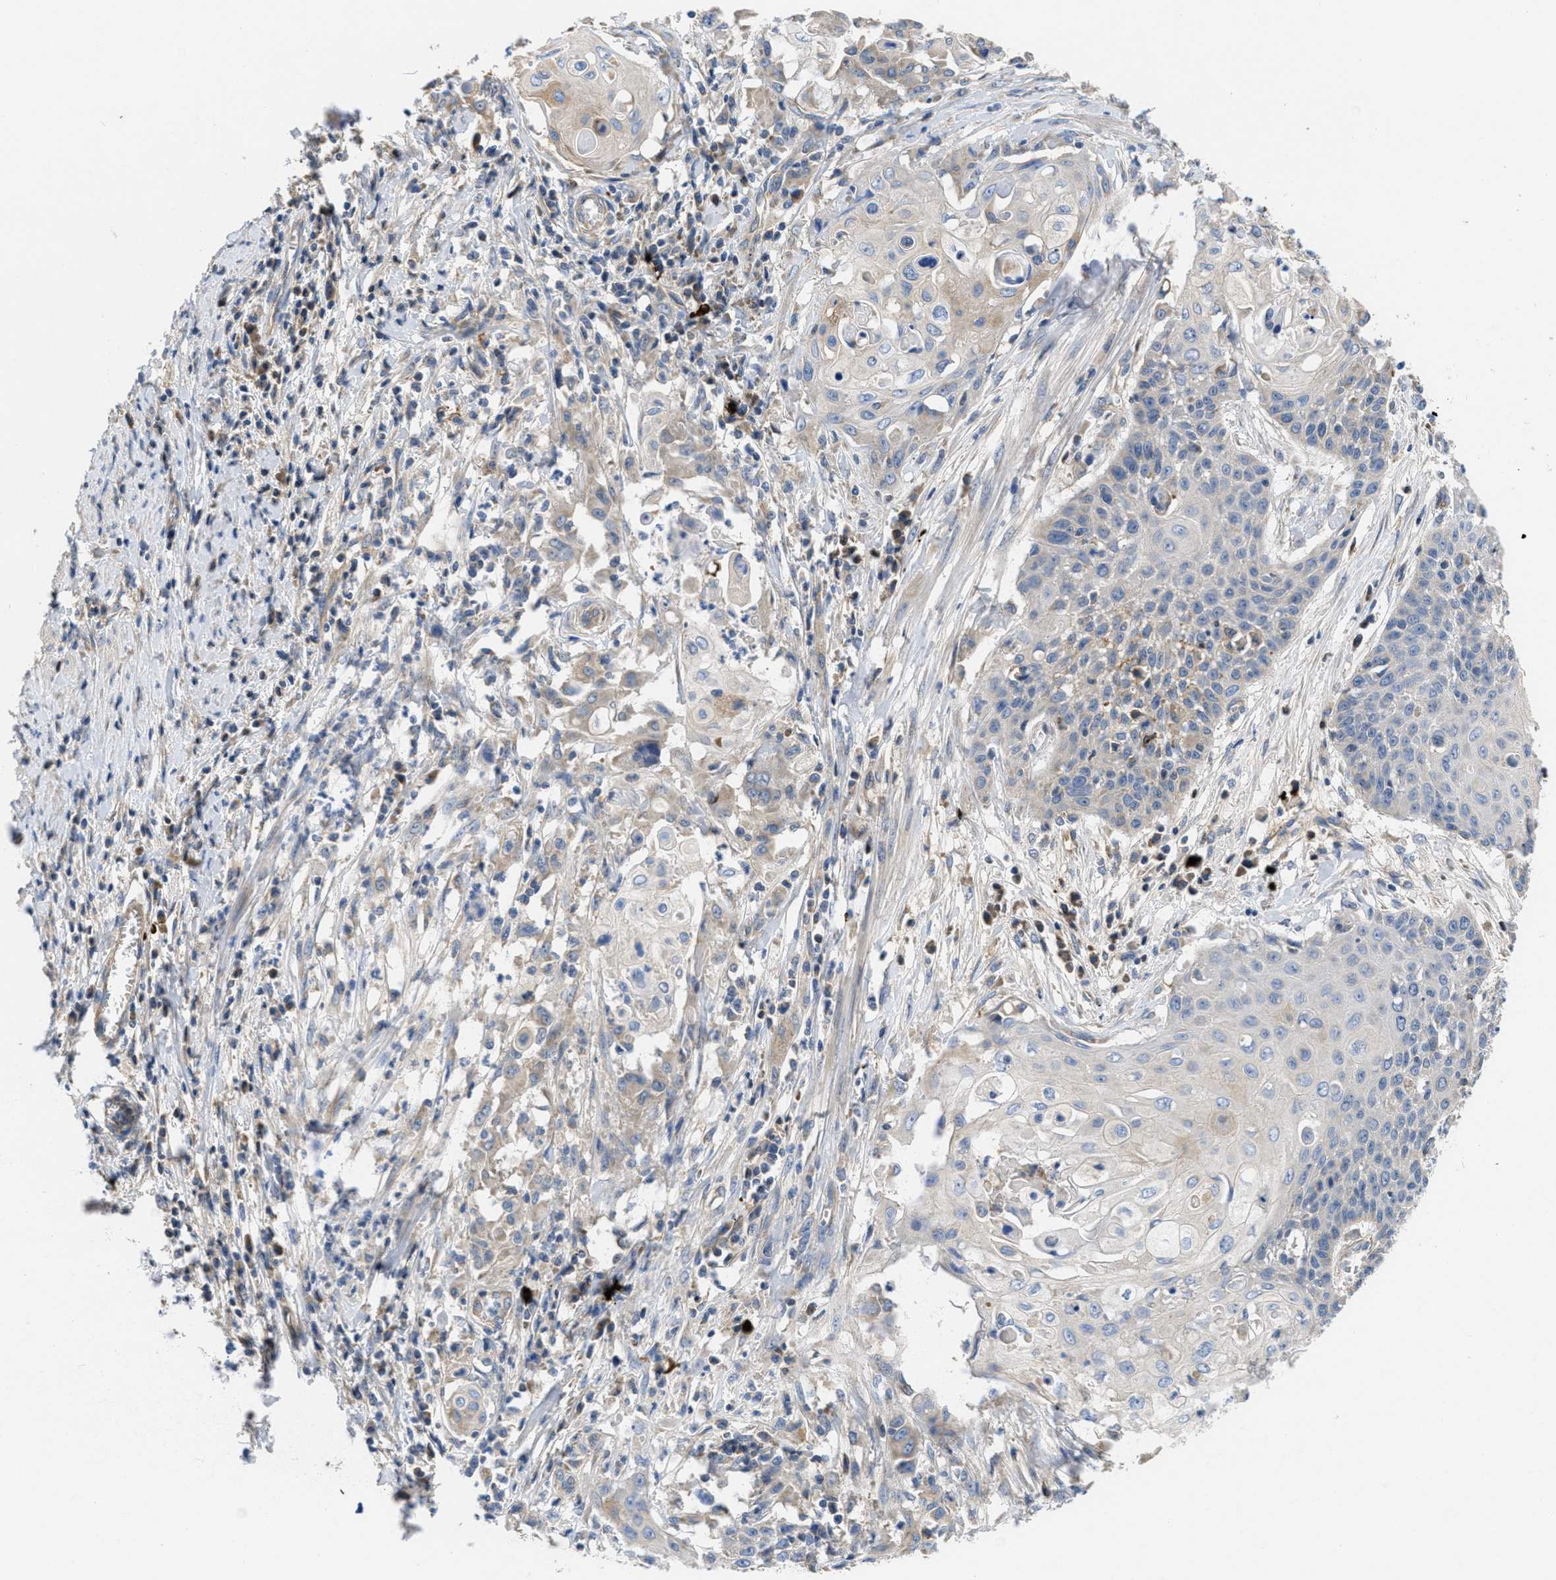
{"staining": {"intensity": "weak", "quantity": "<25%", "location": "cytoplasmic/membranous"}, "tissue": "cervical cancer", "cell_type": "Tumor cells", "image_type": "cancer", "snomed": [{"axis": "morphology", "description": "Squamous cell carcinoma, NOS"}, {"axis": "topography", "description": "Cervix"}], "caption": "This is a image of immunohistochemistry staining of cervical cancer, which shows no staining in tumor cells.", "gene": "GALK1", "patient": {"sex": "female", "age": 39}}